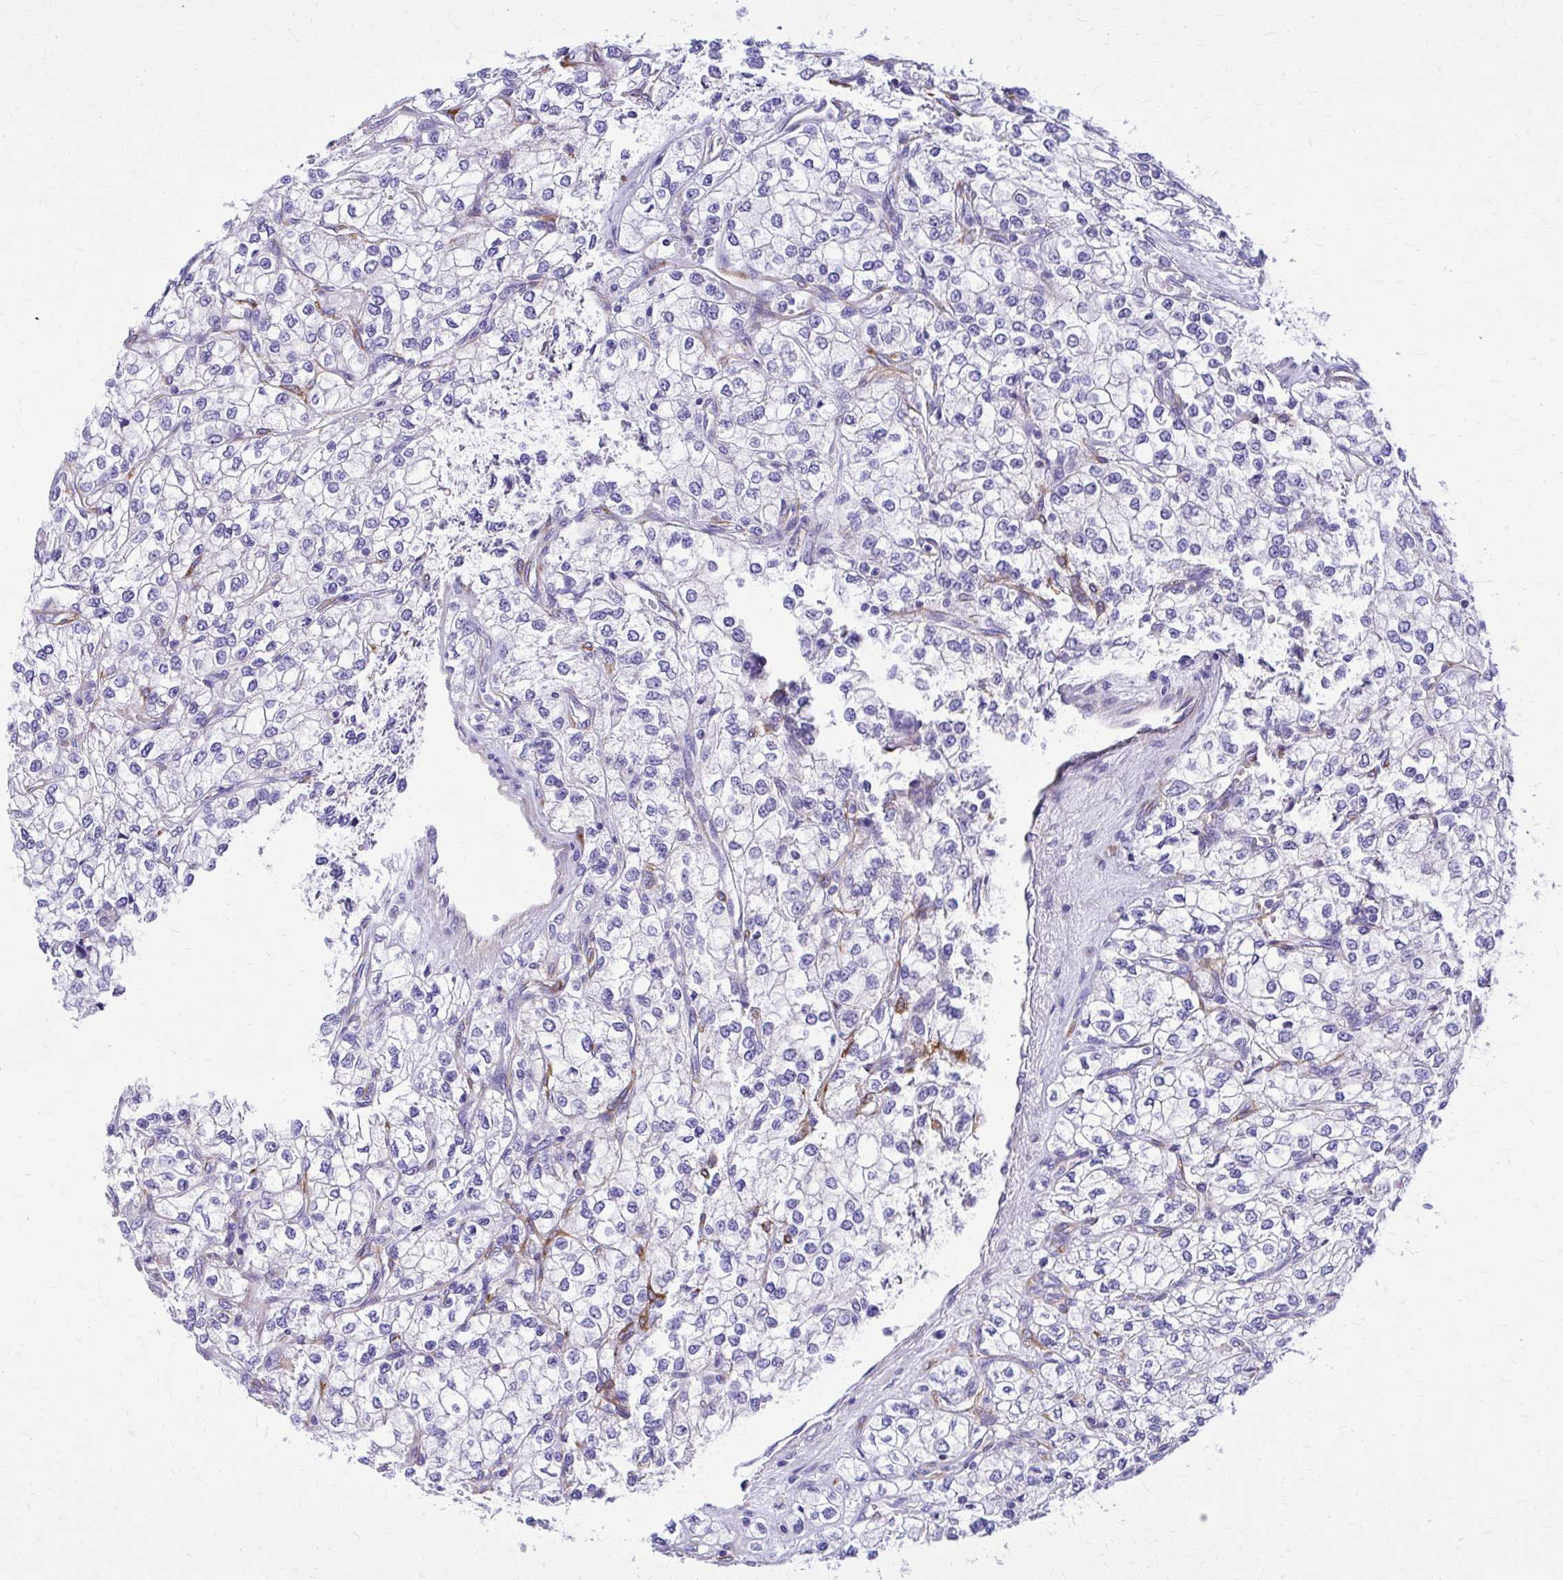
{"staining": {"intensity": "negative", "quantity": "none", "location": "none"}, "tissue": "renal cancer", "cell_type": "Tumor cells", "image_type": "cancer", "snomed": [{"axis": "morphology", "description": "Adenocarcinoma, NOS"}, {"axis": "topography", "description": "Kidney"}], "caption": "Protein analysis of renal adenocarcinoma reveals no significant expression in tumor cells.", "gene": "EPB41L1", "patient": {"sex": "male", "age": 80}}